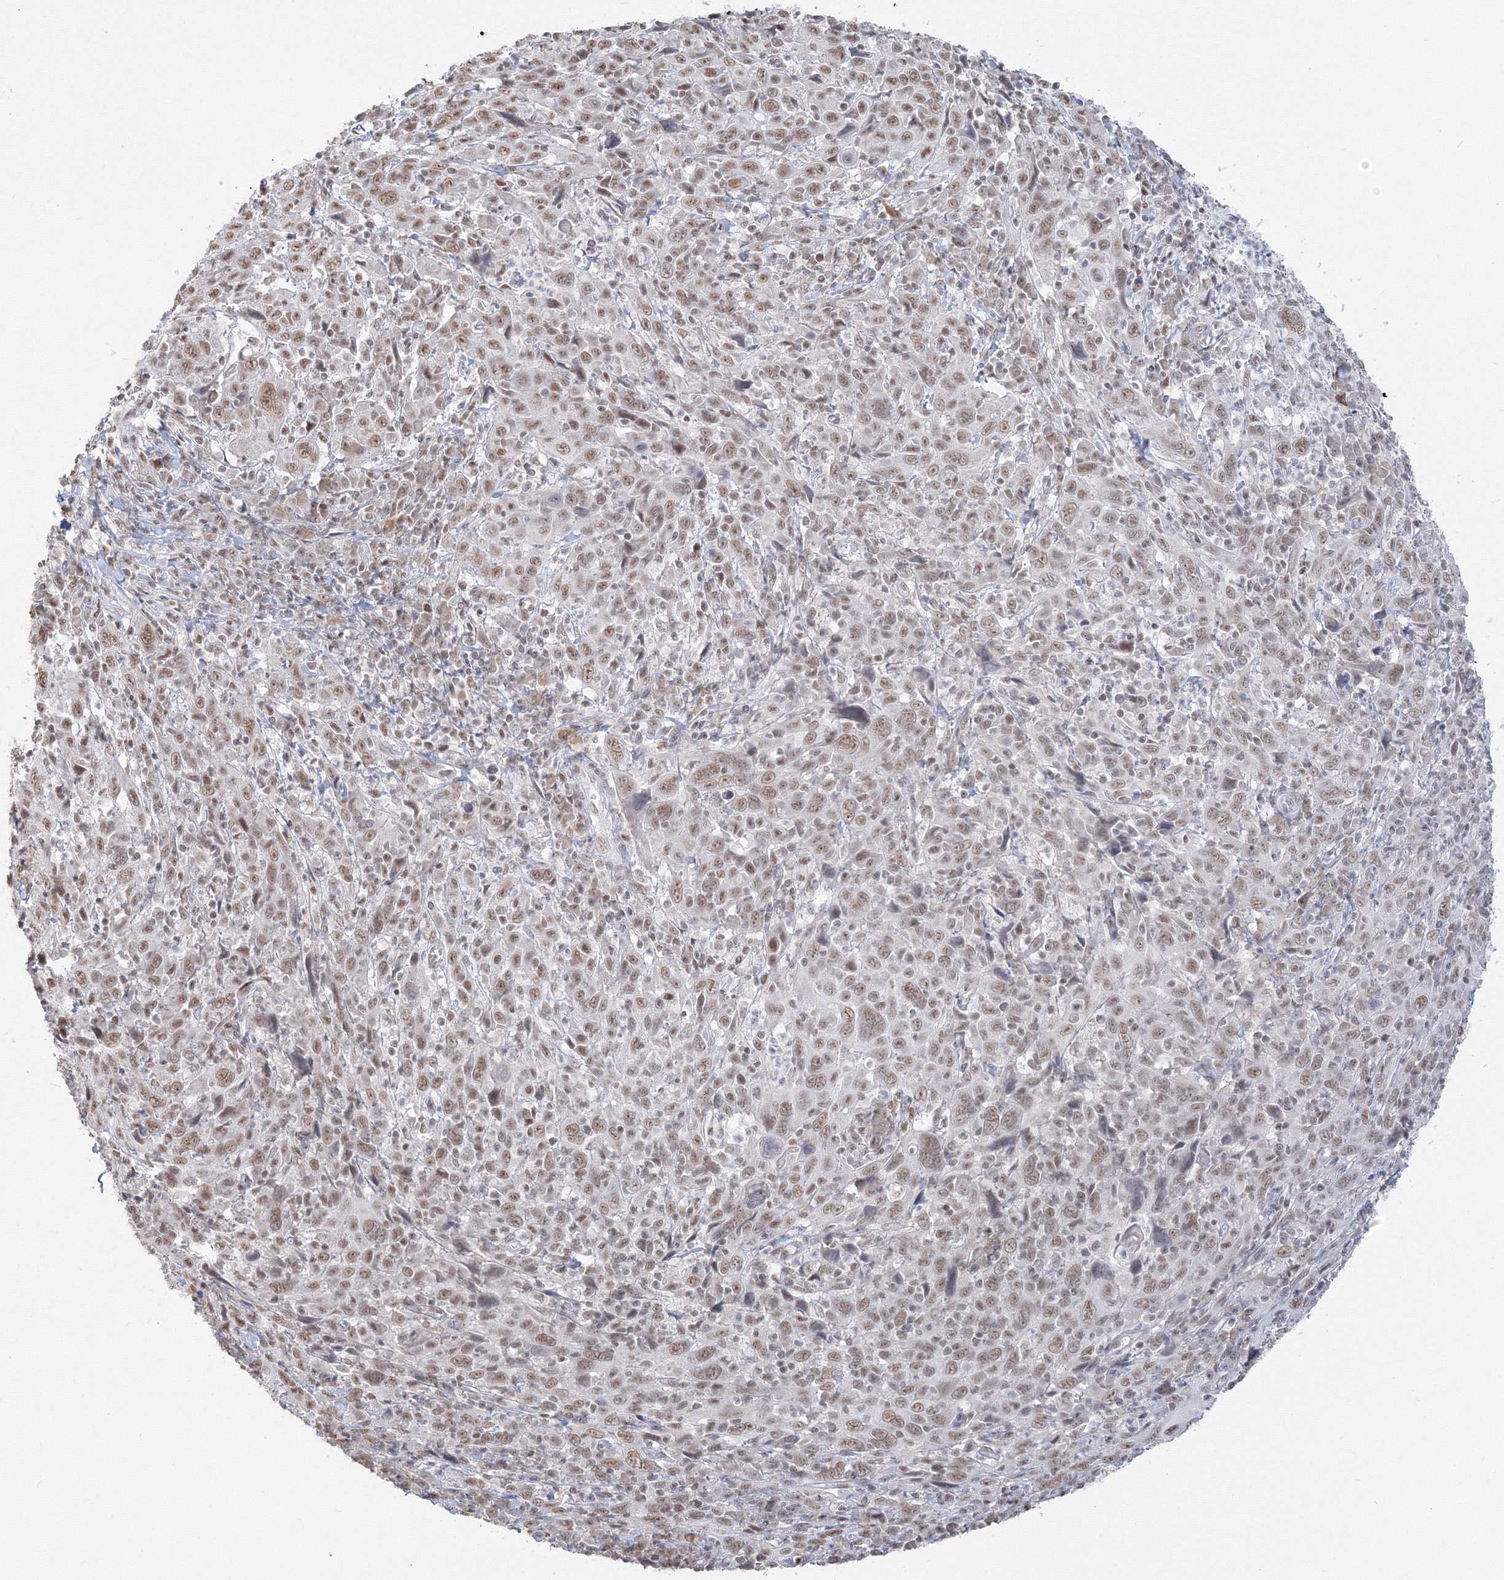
{"staining": {"intensity": "moderate", "quantity": ">75%", "location": "nuclear"}, "tissue": "cervical cancer", "cell_type": "Tumor cells", "image_type": "cancer", "snomed": [{"axis": "morphology", "description": "Squamous cell carcinoma, NOS"}, {"axis": "topography", "description": "Cervix"}], "caption": "Brown immunohistochemical staining in cervical cancer exhibits moderate nuclear staining in about >75% of tumor cells.", "gene": "PPP4R2", "patient": {"sex": "female", "age": 46}}